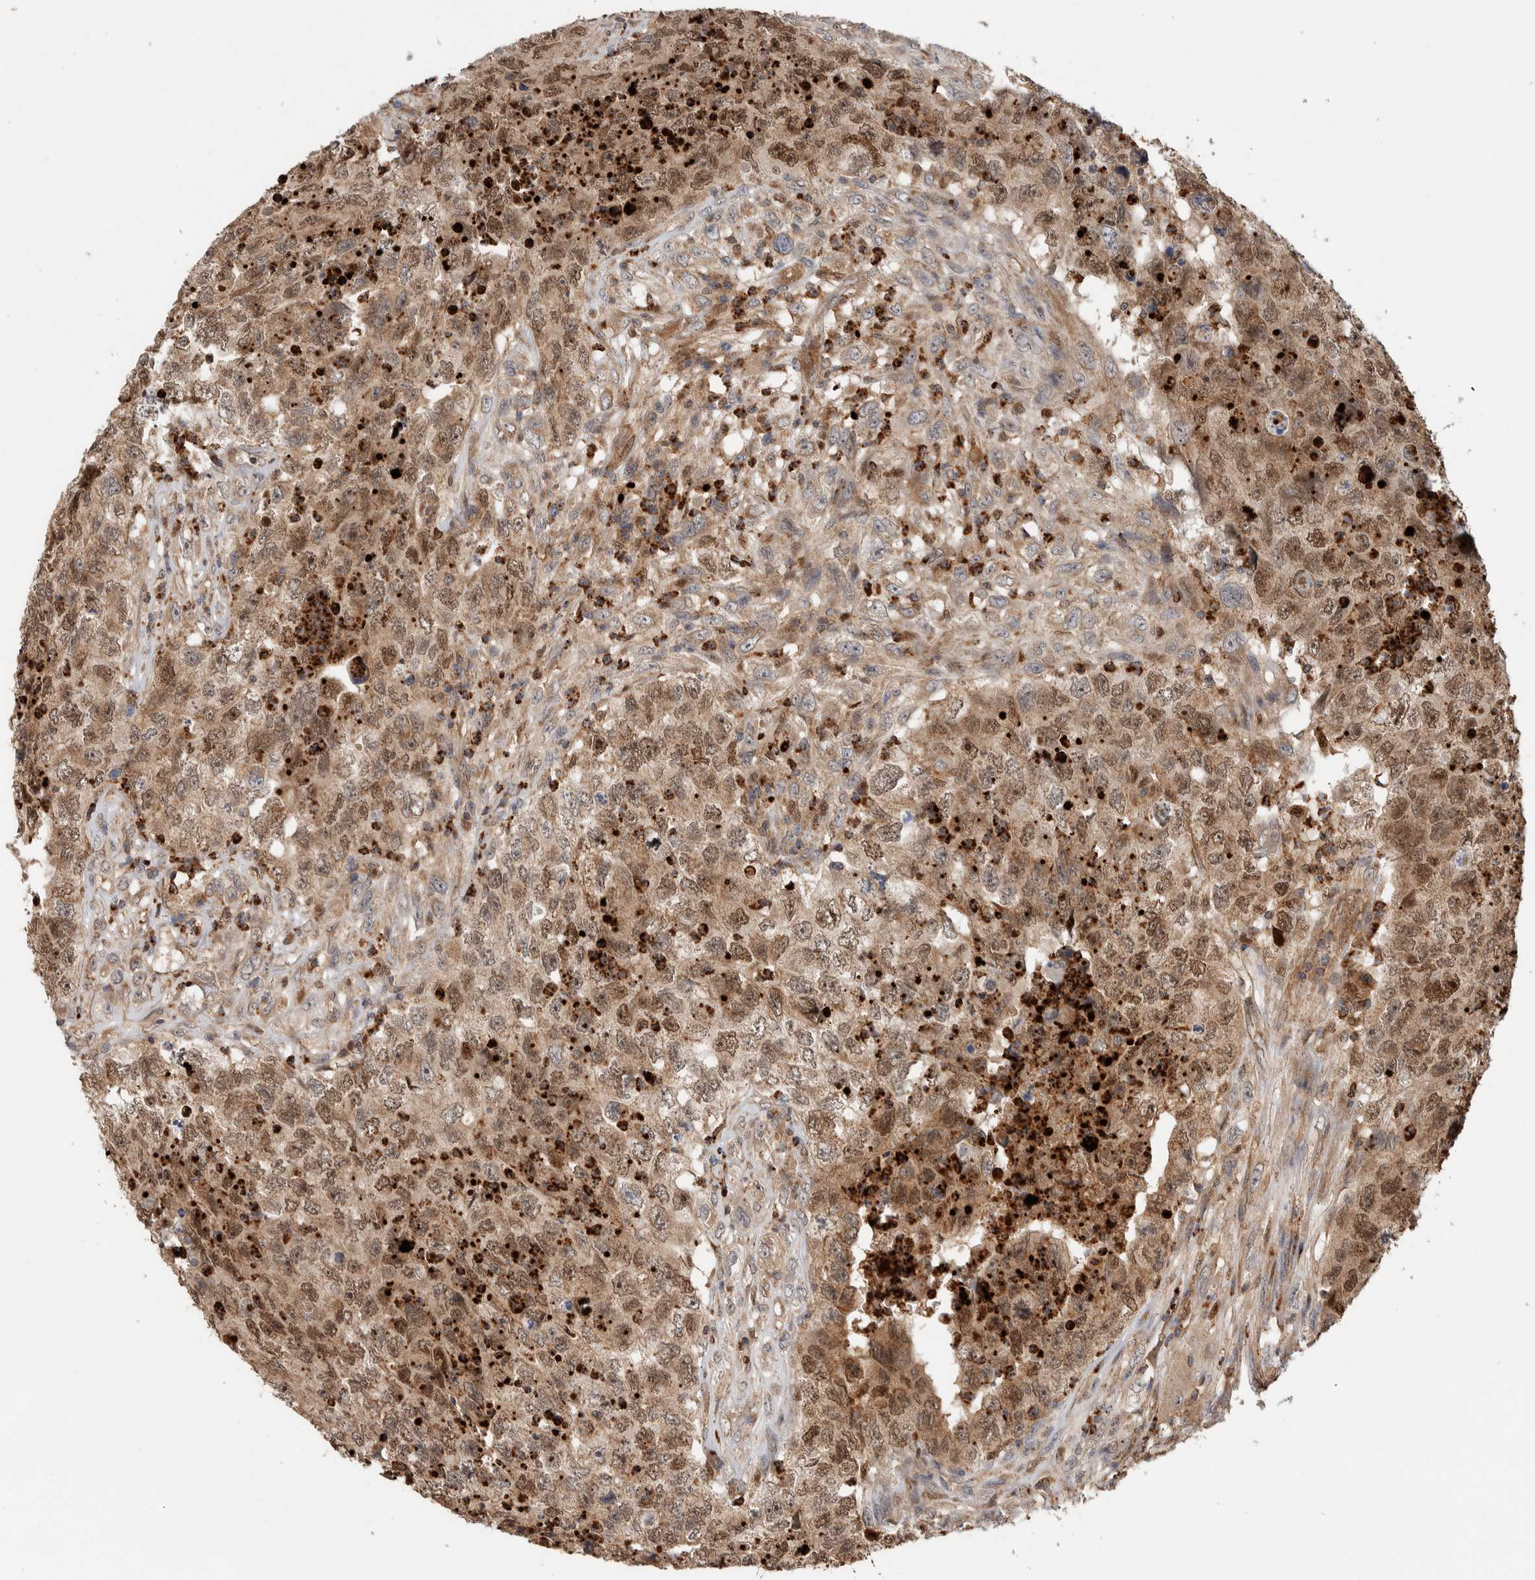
{"staining": {"intensity": "moderate", "quantity": ">75%", "location": "cytoplasmic/membranous,nuclear"}, "tissue": "testis cancer", "cell_type": "Tumor cells", "image_type": "cancer", "snomed": [{"axis": "morphology", "description": "Carcinoma, Embryonal, NOS"}, {"axis": "topography", "description": "Testis"}], "caption": "Testis cancer (embryonal carcinoma) stained with a protein marker reveals moderate staining in tumor cells.", "gene": "VPS53", "patient": {"sex": "male", "age": 32}}